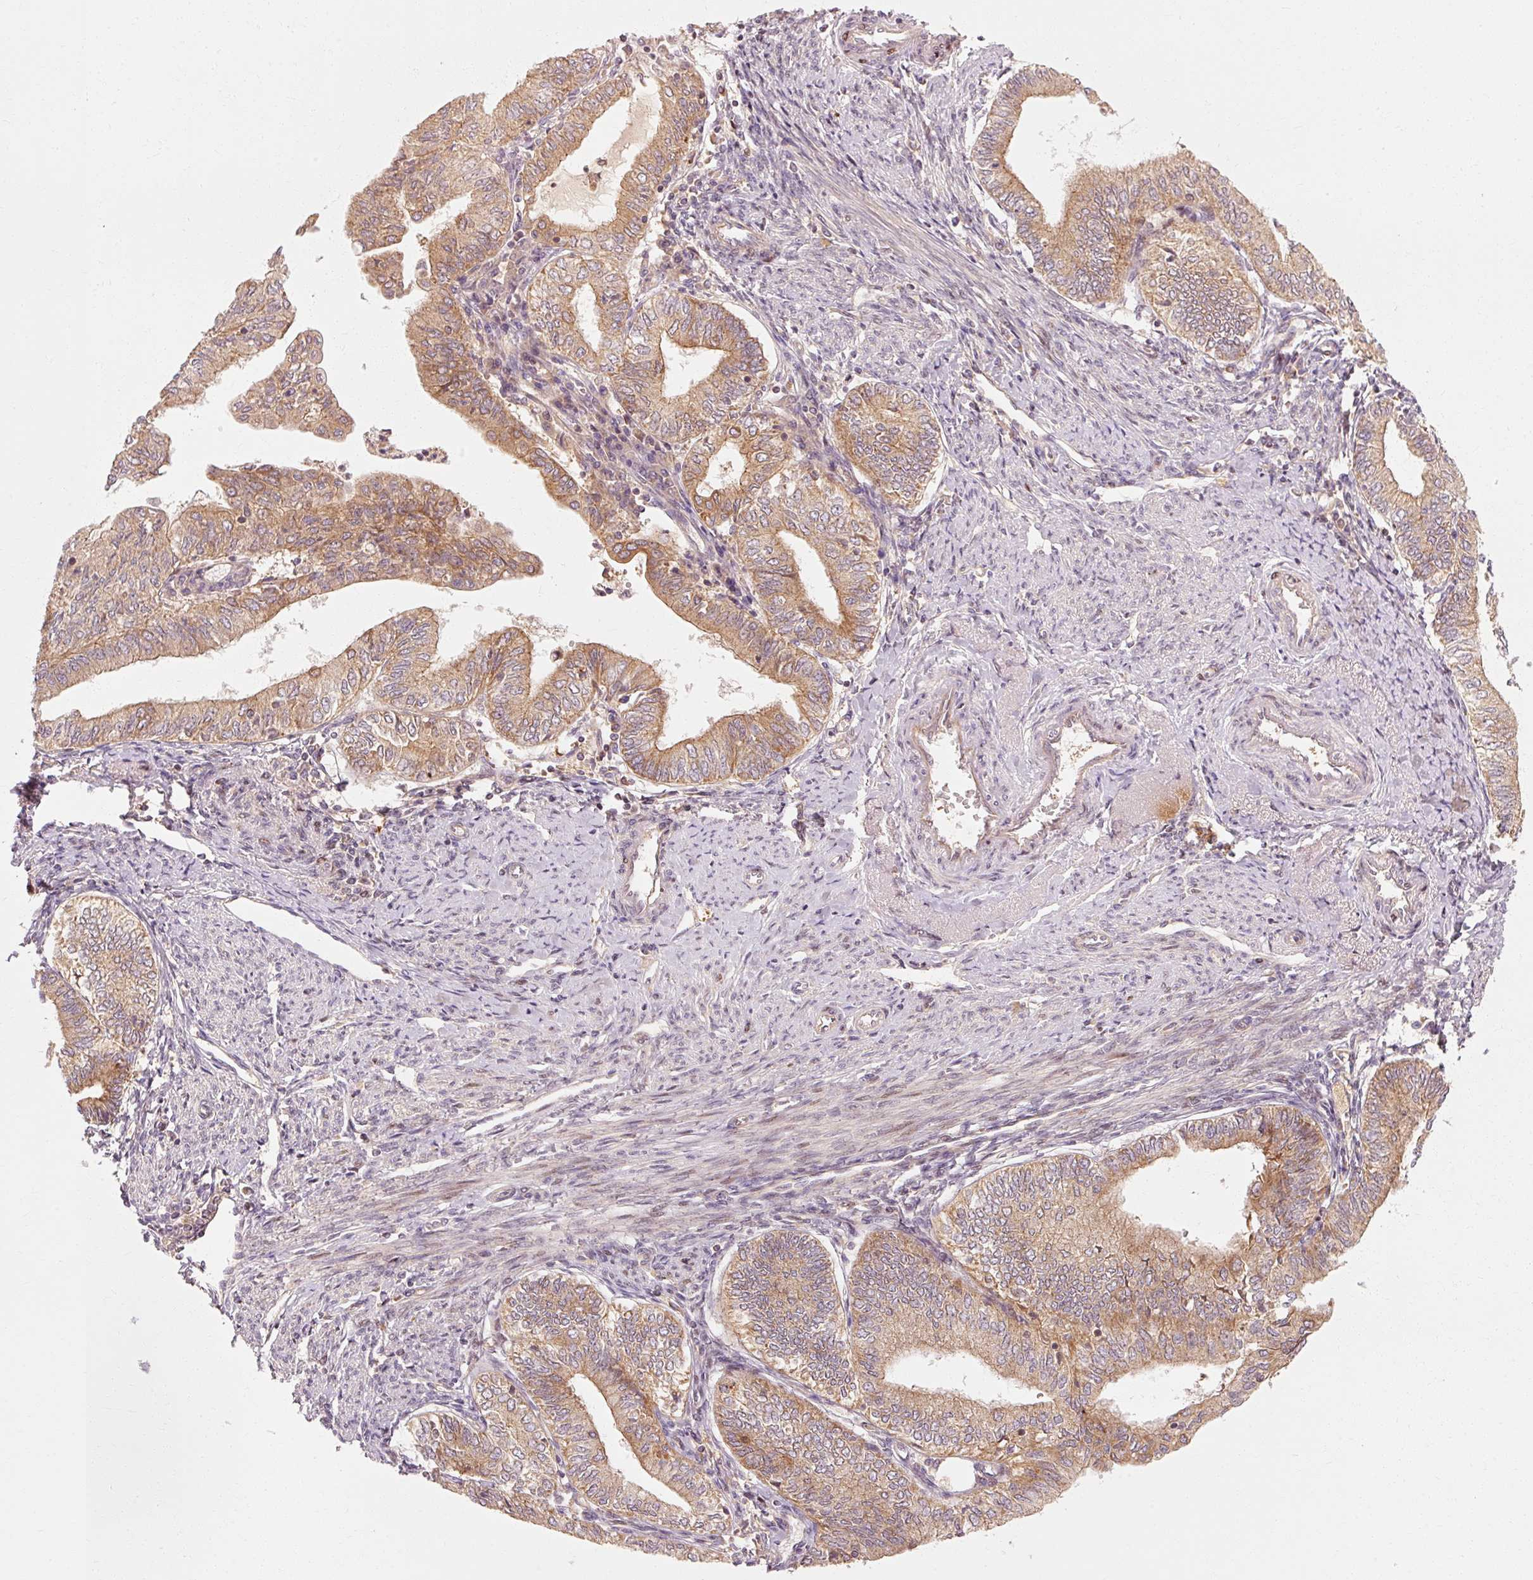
{"staining": {"intensity": "moderate", "quantity": ">75%", "location": "cytoplasmic/membranous"}, "tissue": "endometrial cancer", "cell_type": "Tumor cells", "image_type": "cancer", "snomed": [{"axis": "morphology", "description": "Adenocarcinoma, NOS"}, {"axis": "topography", "description": "Endometrium"}], "caption": "Adenocarcinoma (endometrial) stained for a protein (brown) demonstrates moderate cytoplasmic/membranous positive positivity in approximately >75% of tumor cells.", "gene": "CTNNA1", "patient": {"sex": "female", "age": 66}}